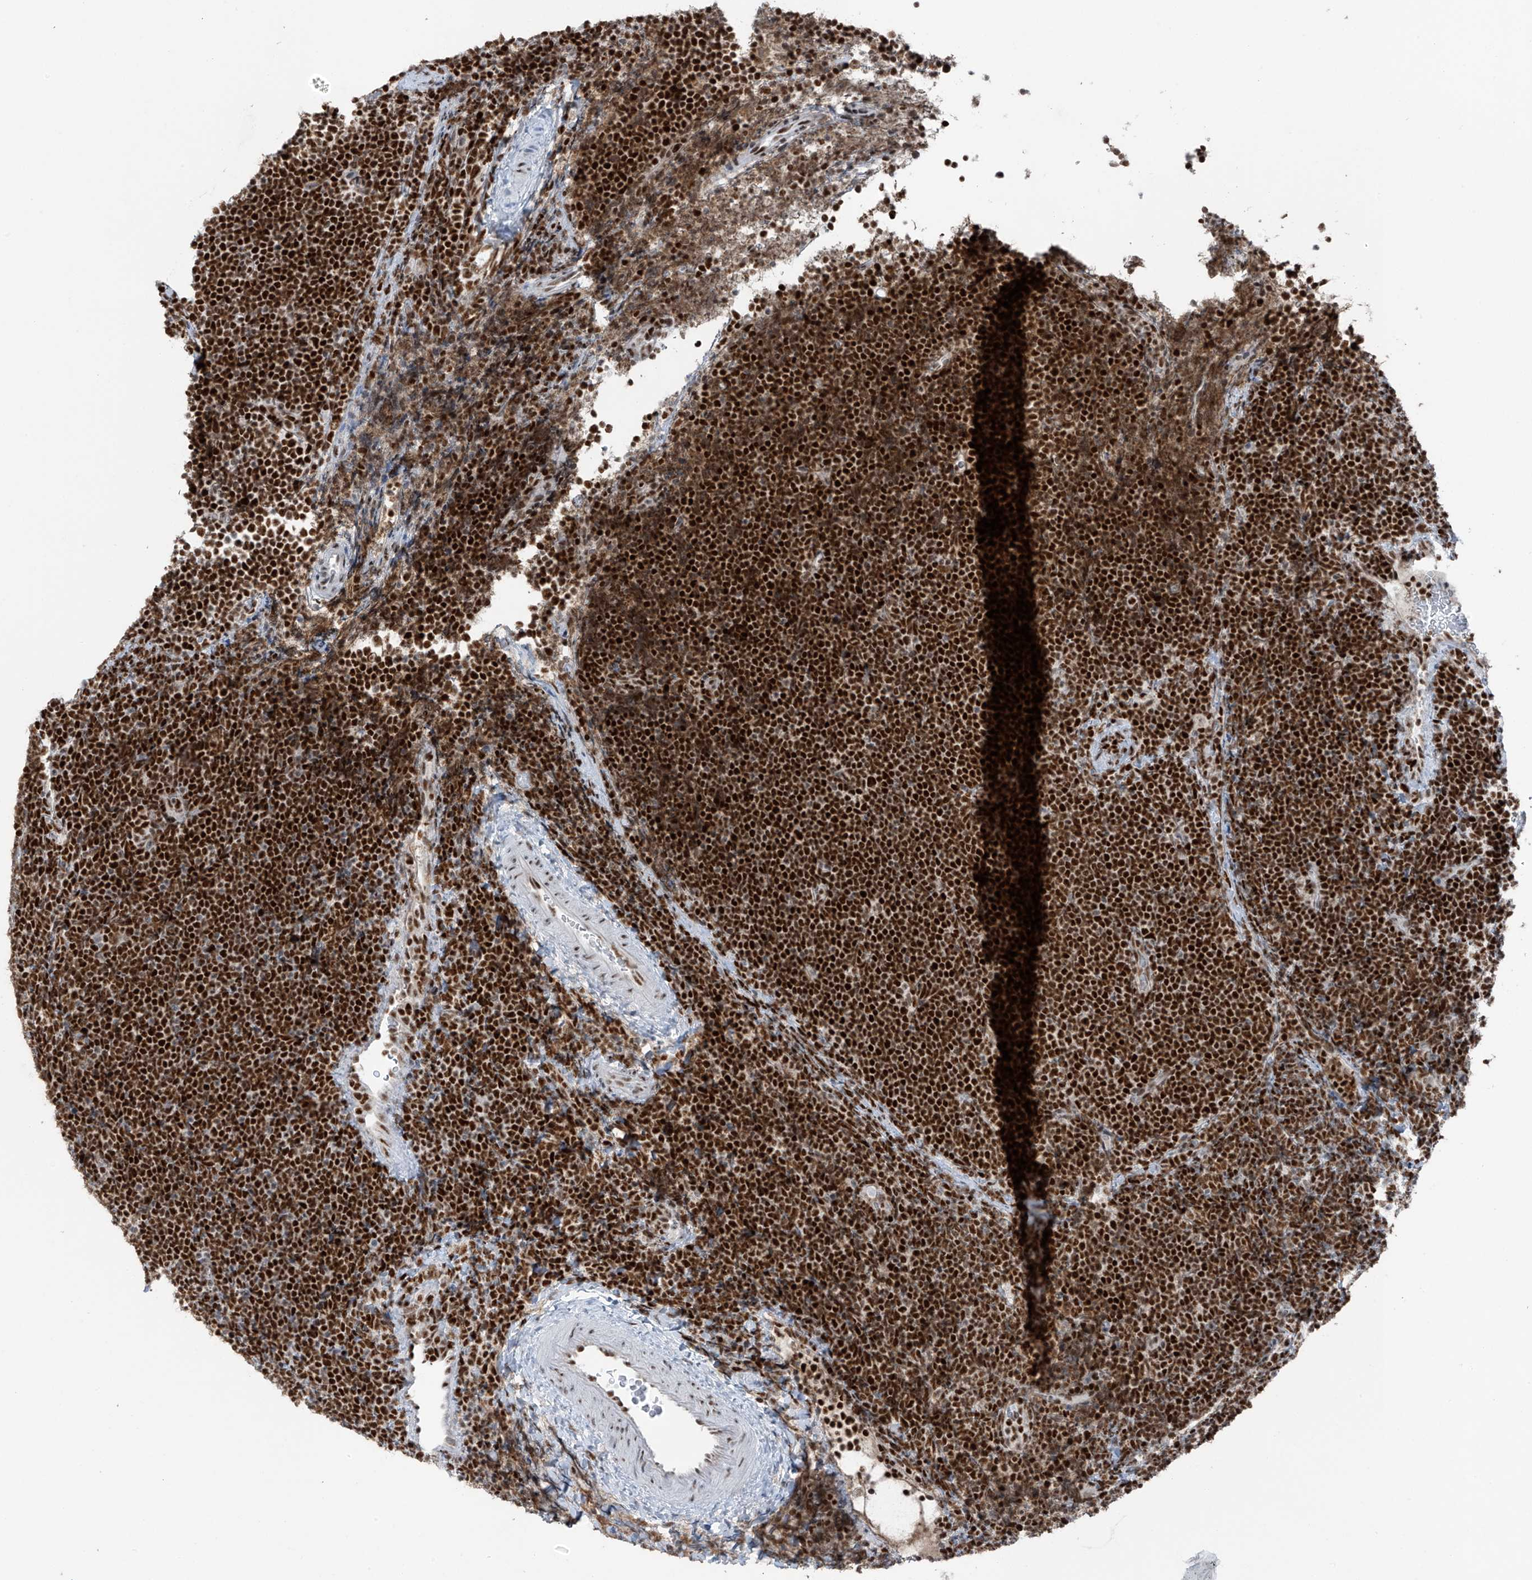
{"staining": {"intensity": "strong", "quantity": ">75%", "location": "nuclear"}, "tissue": "lymphoma", "cell_type": "Tumor cells", "image_type": "cancer", "snomed": [{"axis": "morphology", "description": "Malignant lymphoma, non-Hodgkin's type, High grade"}, {"axis": "topography", "description": "Lymph node"}], "caption": "High-magnification brightfield microscopy of lymphoma stained with DAB (3,3'-diaminobenzidine) (brown) and counterstained with hematoxylin (blue). tumor cells exhibit strong nuclear positivity is identified in approximately>75% of cells. (Stains: DAB (3,3'-diaminobenzidine) in brown, nuclei in blue, Microscopy: brightfield microscopy at high magnification).", "gene": "WRNIP1", "patient": {"sex": "male", "age": 13}}